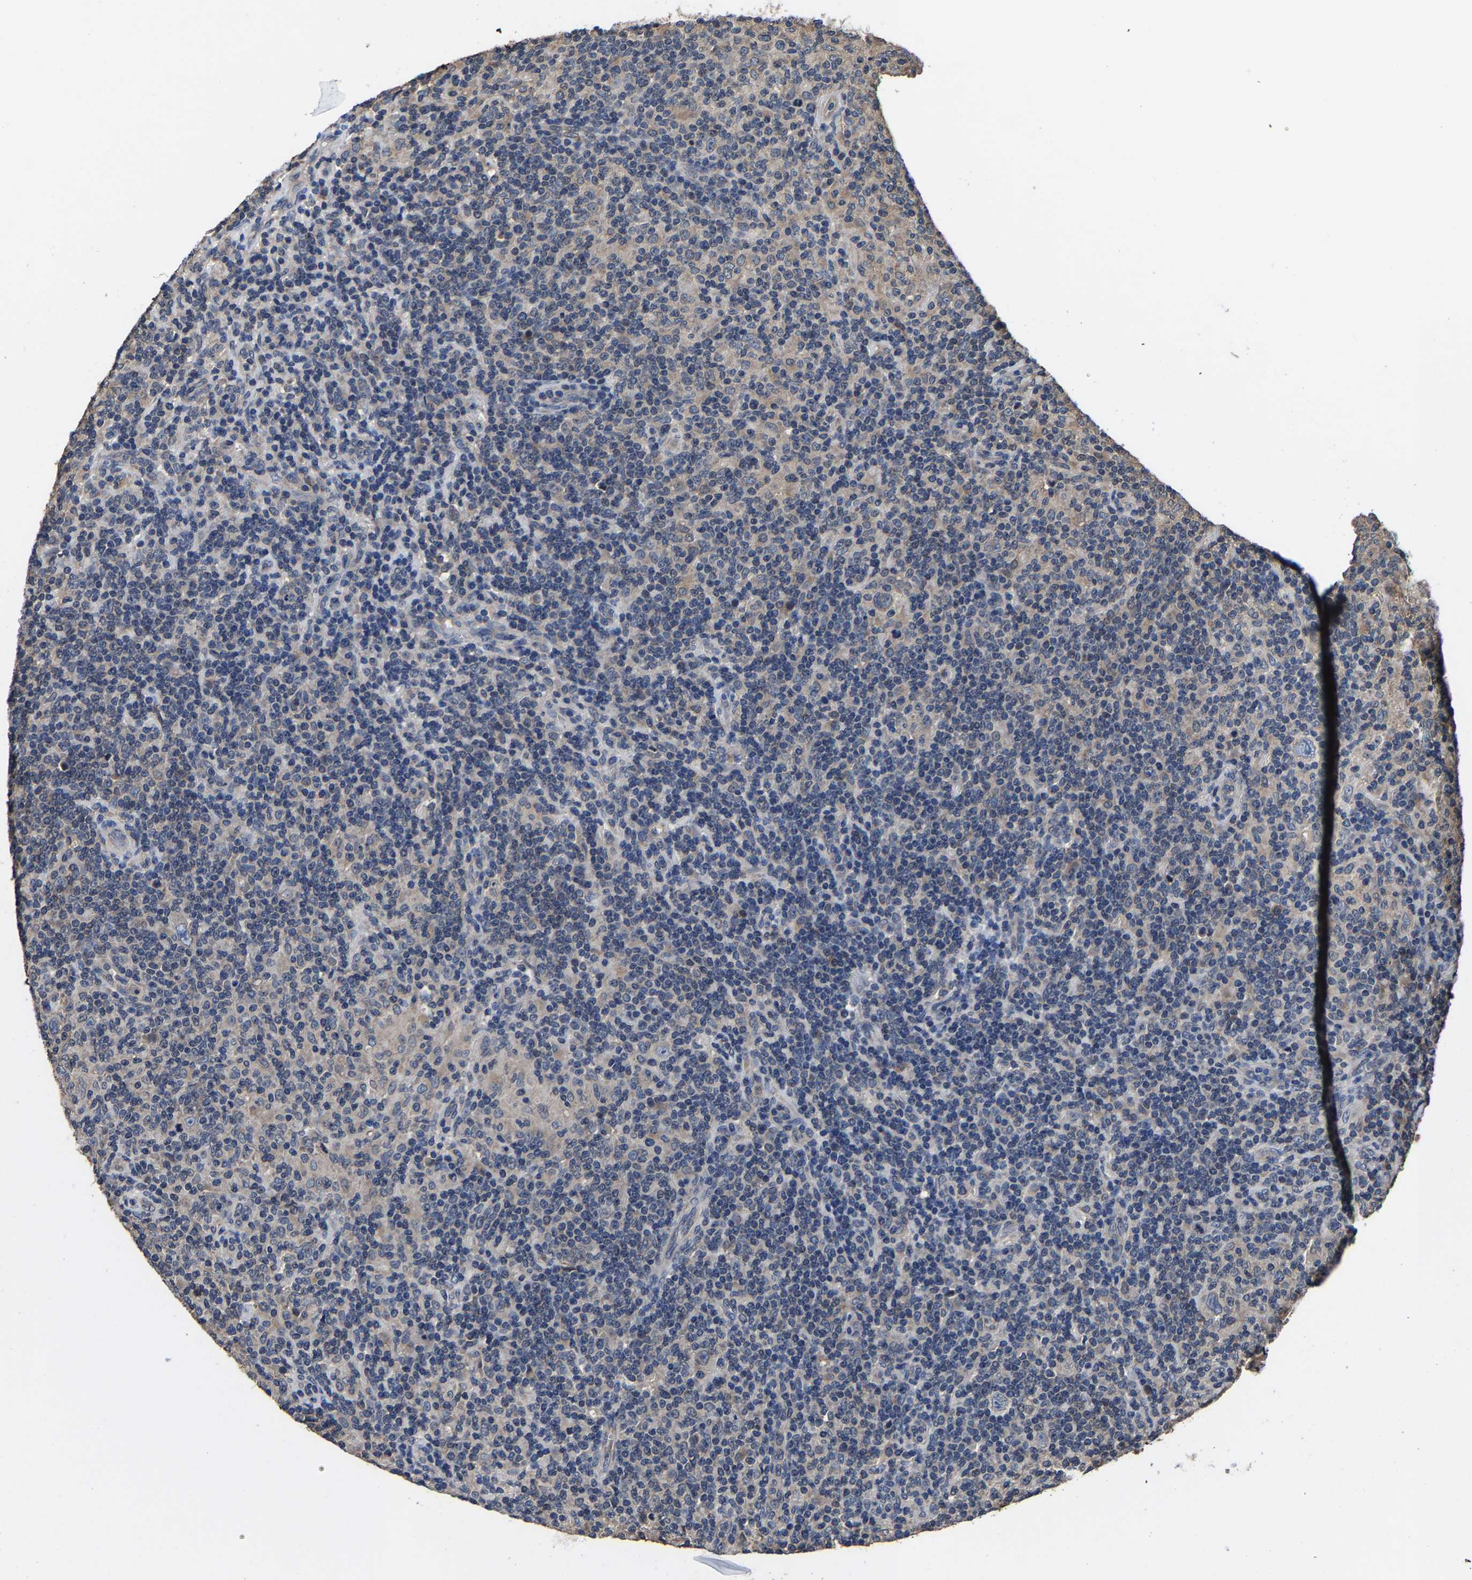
{"staining": {"intensity": "negative", "quantity": "none", "location": "none"}, "tissue": "lymphoma", "cell_type": "Tumor cells", "image_type": "cancer", "snomed": [{"axis": "morphology", "description": "Hodgkin's disease, NOS"}, {"axis": "topography", "description": "Lymph node"}], "caption": "Immunohistochemistry image of neoplastic tissue: human lymphoma stained with DAB exhibits no significant protein staining in tumor cells.", "gene": "EBAG9", "patient": {"sex": "male", "age": 70}}